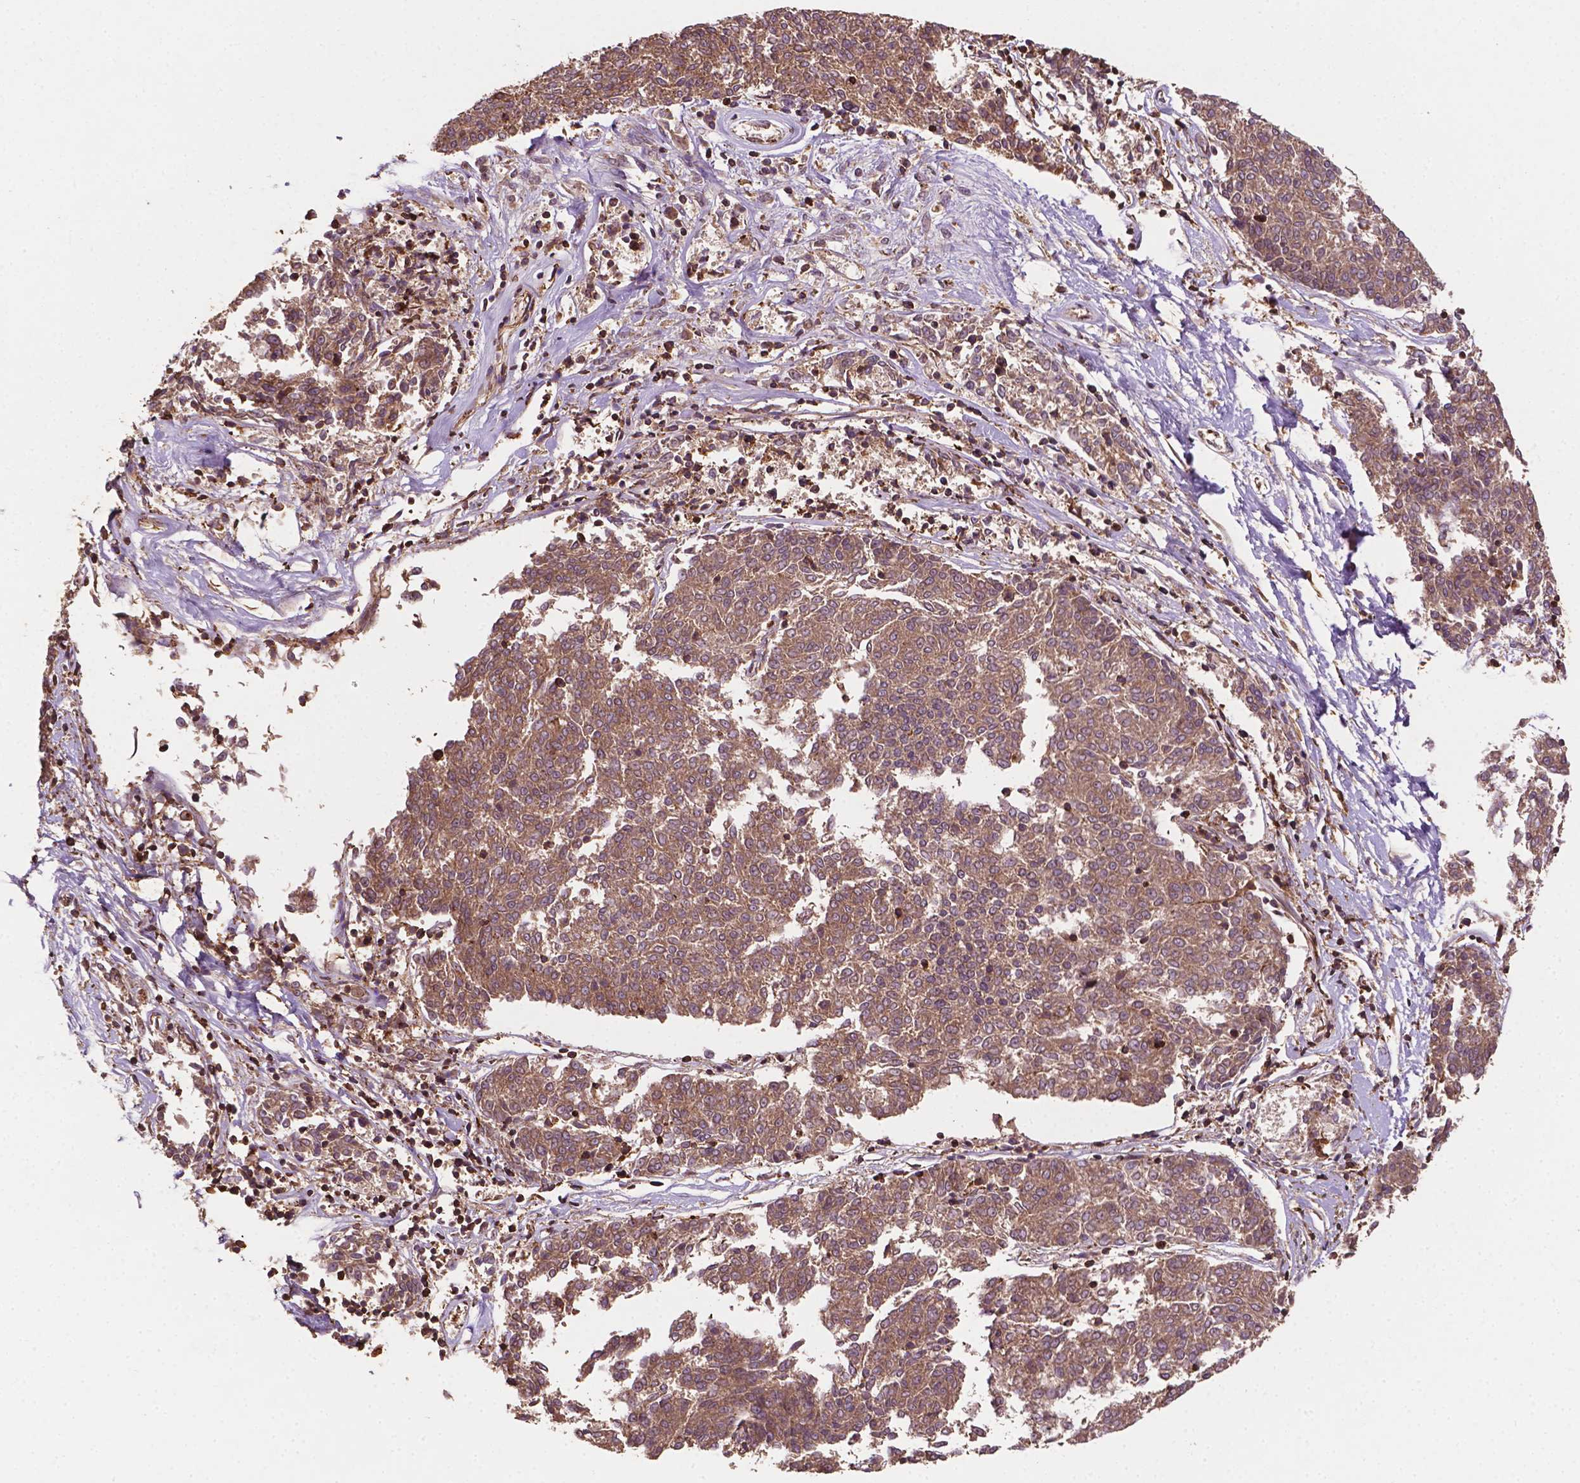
{"staining": {"intensity": "moderate", "quantity": ">75%", "location": "cytoplasmic/membranous"}, "tissue": "melanoma", "cell_type": "Tumor cells", "image_type": "cancer", "snomed": [{"axis": "morphology", "description": "Malignant melanoma, NOS"}, {"axis": "topography", "description": "Skin"}], "caption": "Melanoma was stained to show a protein in brown. There is medium levels of moderate cytoplasmic/membranous staining in about >75% of tumor cells.", "gene": "ZMYND19", "patient": {"sex": "female", "age": 72}}